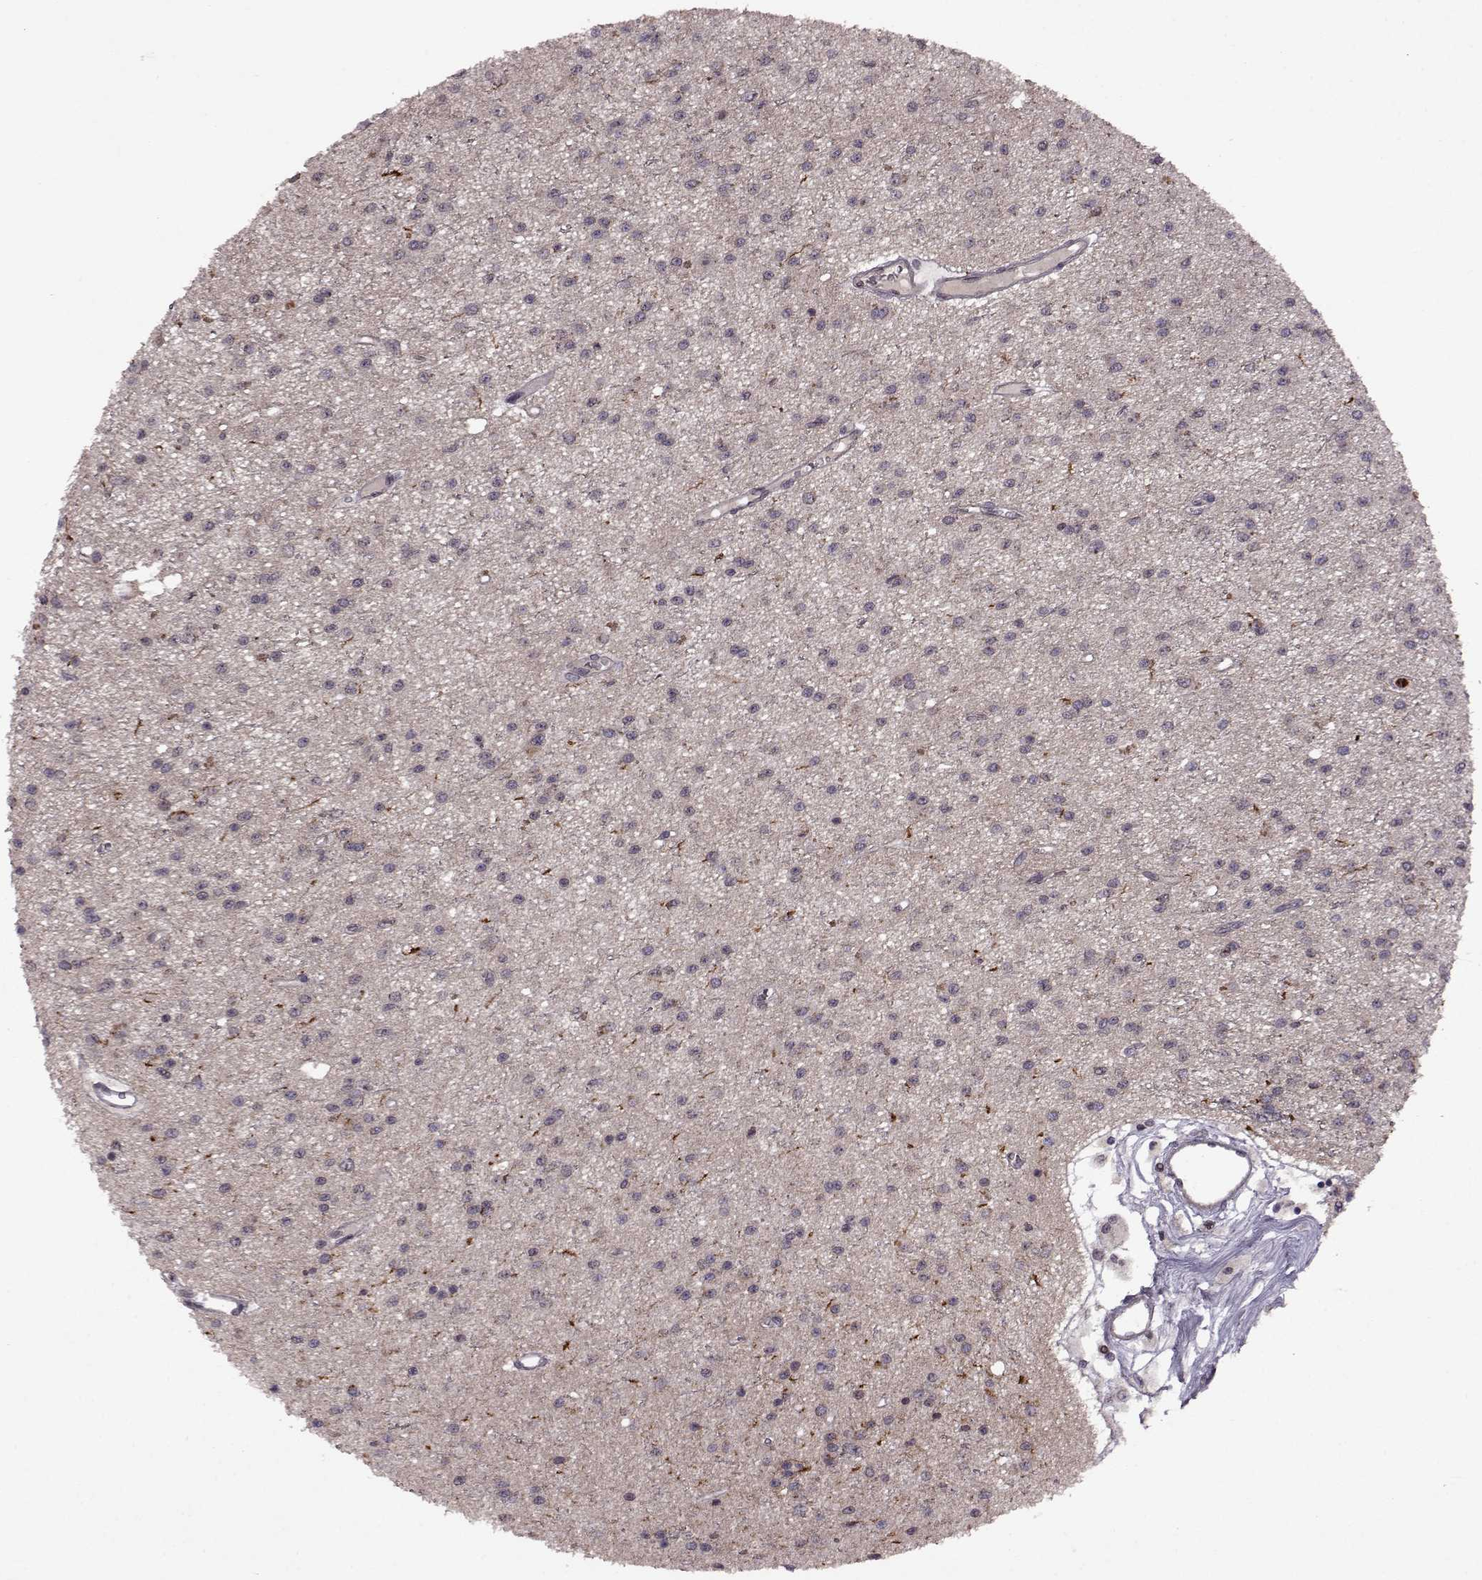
{"staining": {"intensity": "negative", "quantity": "none", "location": "none"}, "tissue": "glioma", "cell_type": "Tumor cells", "image_type": "cancer", "snomed": [{"axis": "morphology", "description": "Glioma, malignant, Low grade"}, {"axis": "topography", "description": "Brain"}], "caption": "IHC micrograph of neoplastic tissue: glioma stained with DAB demonstrates no significant protein positivity in tumor cells.", "gene": "TRMU", "patient": {"sex": "female", "age": 45}}